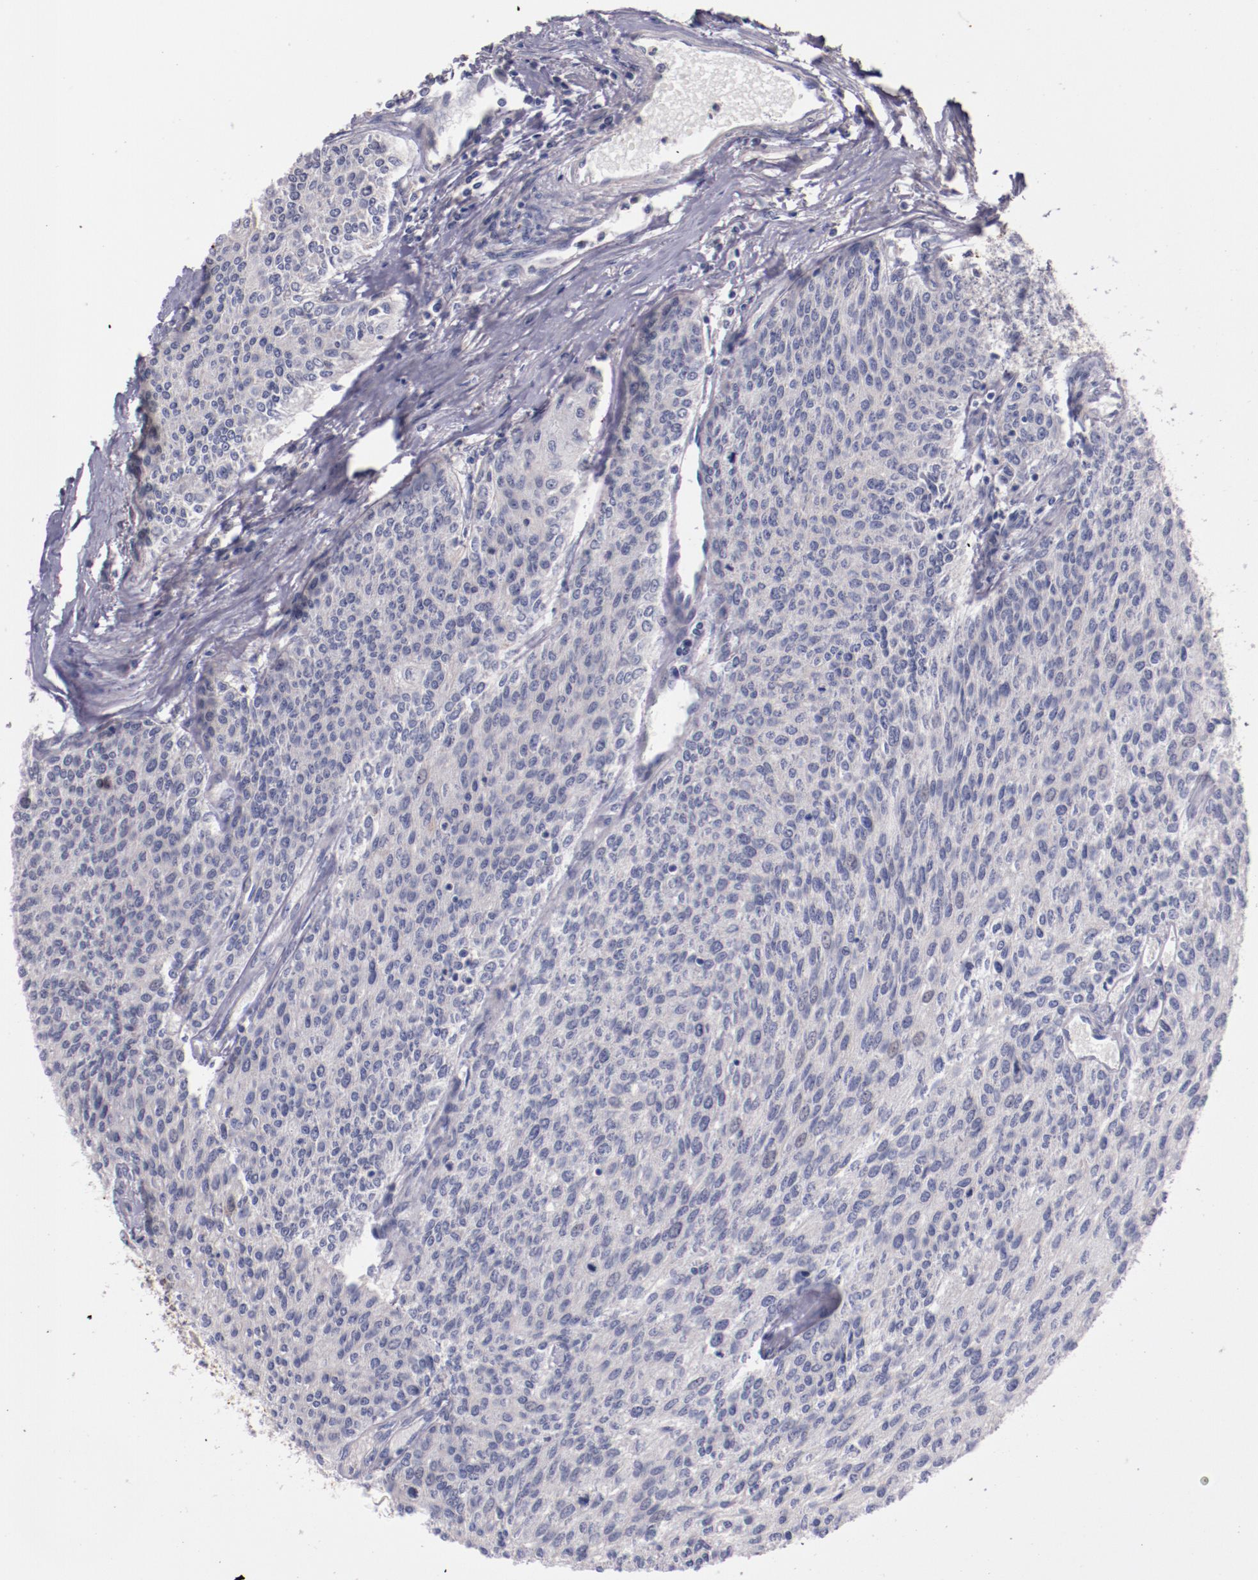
{"staining": {"intensity": "strong", "quantity": "<25%", "location": "cytoplasmic/membranous"}, "tissue": "urothelial cancer", "cell_type": "Tumor cells", "image_type": "cancer", "snomed": [{"axis": "morphology", "description": "Urothelial carcinoma, Low grade"}, {"axis": "topography", "description": "Urinary bladder"}], "caption": "Urothelial cancer was stained to show a protein in brown. There is medium levels of strong cytoplasmic/membranous staining in approximately <25% of tumor cells. The staining was performed using DAB to visualize the protein expression in brown, while the nuclei were stained in blue with hematoxylin (Magnification: 20x).", "gene": "SYP", "patient": {"sex": "female", "age": 73}}